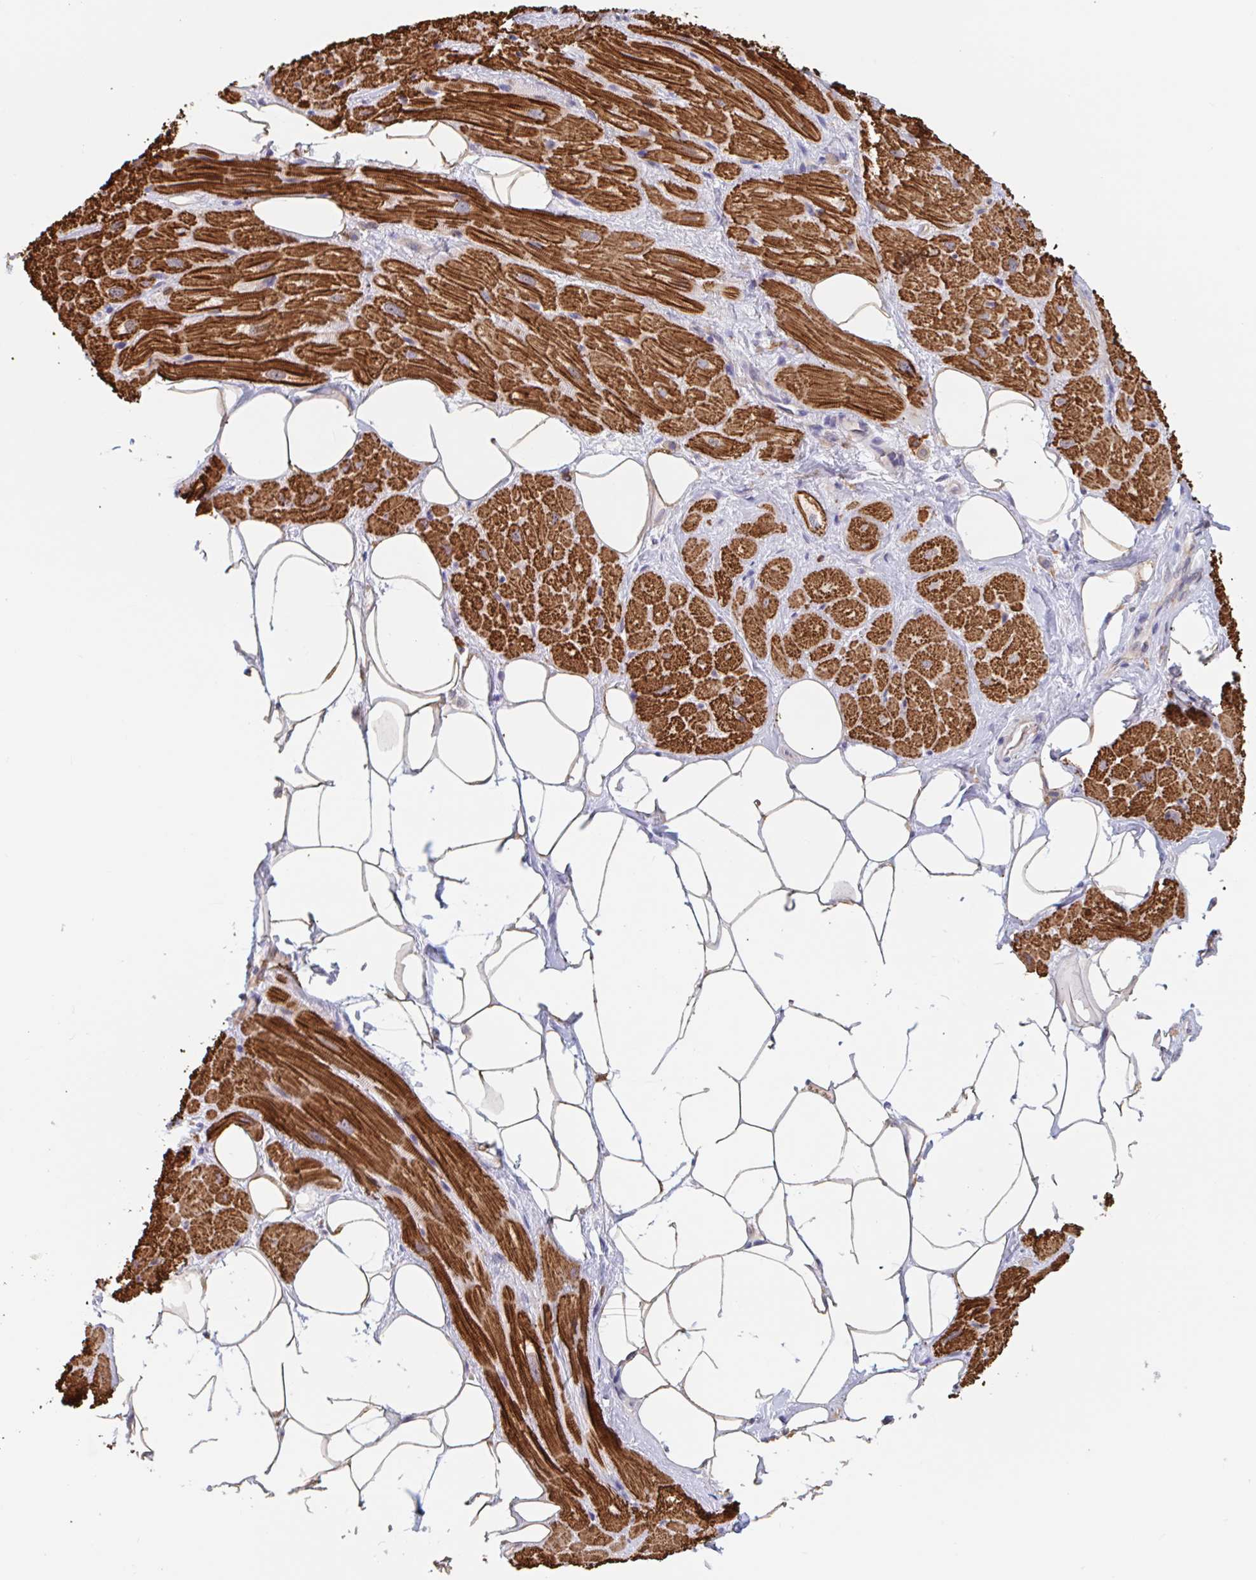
{"staining": {"intensity": "strong", "quantity": ">75%", "location": "cytoplasmic/membranous"}, "tissue": "heart muscle", "cell_type": "Cardiomyocytes", "image_type": "normal", "snomed": [{"axis": "morphology", "description": "Normal tissue, NOS"}, {"axis": "topography", "description": "Heart"}], "caption": "Protein staining of normal heart muscle reveals strong cytoplasmic/membranous expression in approximately >75% of cardiomyocytes.", "gene": "SNX8", "patient": {"sex": "male", "age": 62}}